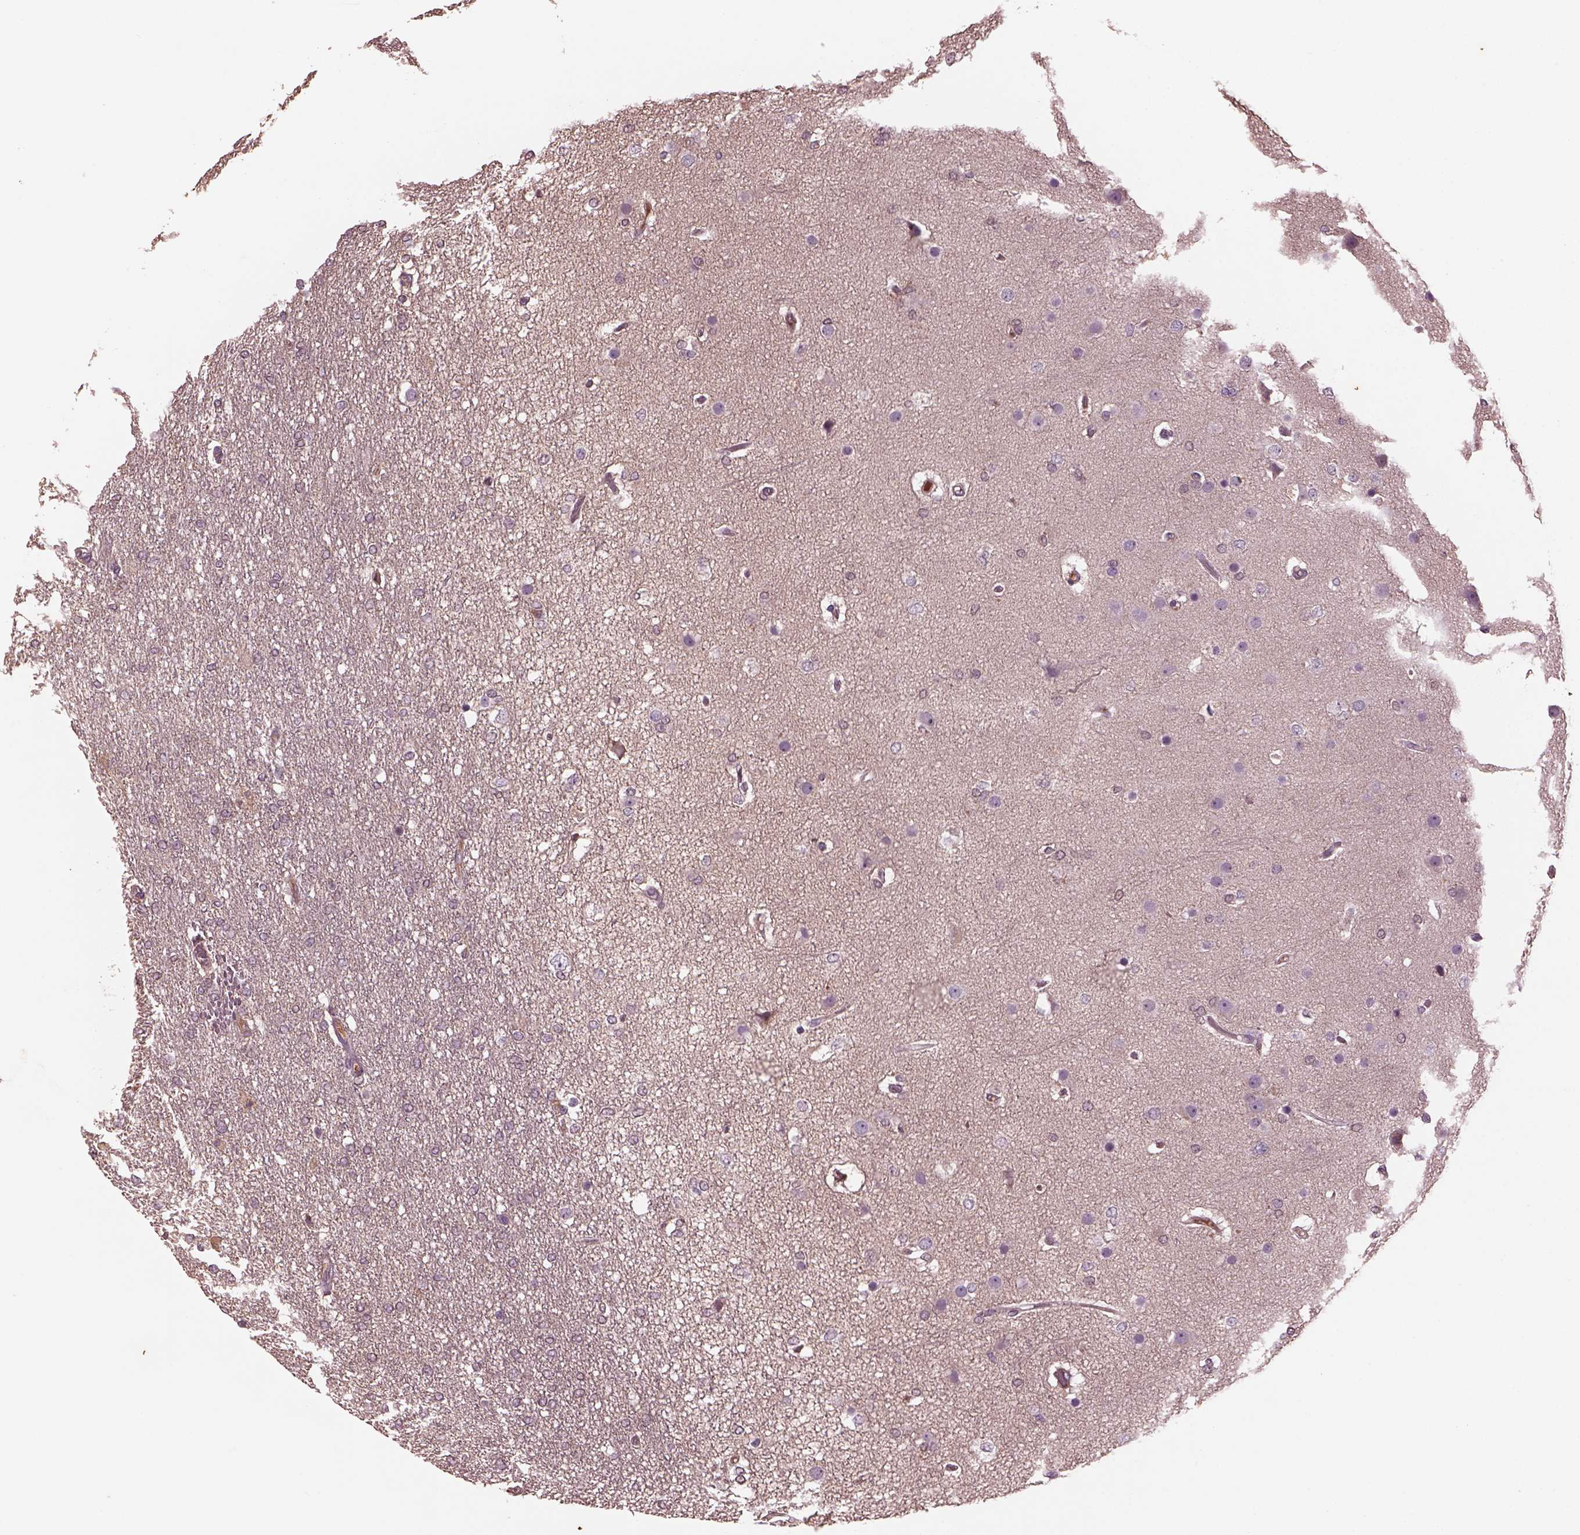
{"staining": {"intensity": "negative", "quantity": "none", "location": "none"}, "tissue": "glioma", "cell_type": "Tumor cells", "image_type": "cancer", "snomed": [{"axis": "morphology", "description": "Glioma, malignant, High grade"}, {"axis": "topography", "description": "Brain"}], "caption": "Glioma was stained to show a protein in brown. There is no significant expression in tumor cells.", "gene": "PTX4", "patient": {"sex": "female", "age": 61}}